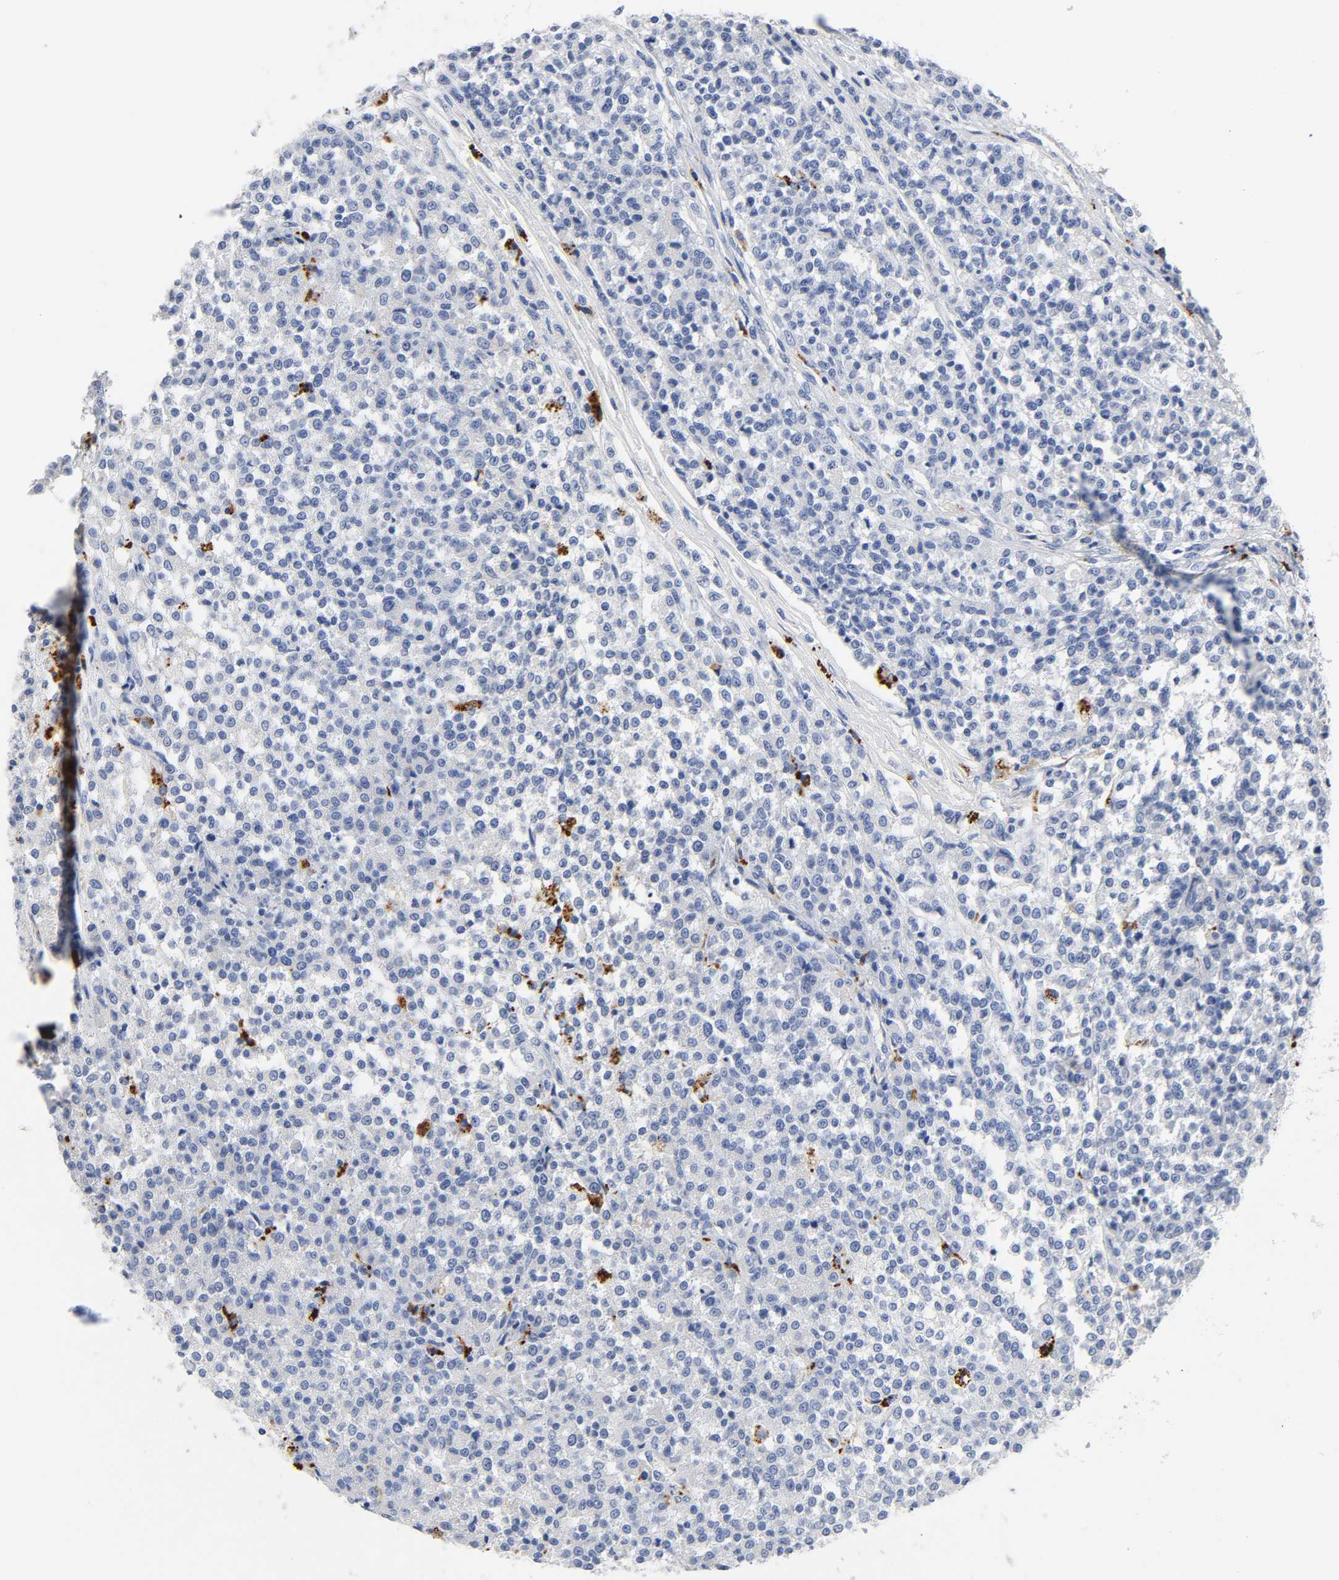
{"staining": {"intensity": "negative", "quantity": "none", "location": "none"}, "tissue": "testis cancer", "cell_type": "Tumor cells", "image_type": "cancer", "snomed": [{"axis": "morphology", "description": "Seminoma, NOS"}, {"axis": "topography", "description": "Testis"}], "caption": "Immunohistochemistry (IHC) of human testis cancer exhibits no expression in tumor cells.", "gene": "PLP1", "patient": {"sex": "male", "age": 59}}